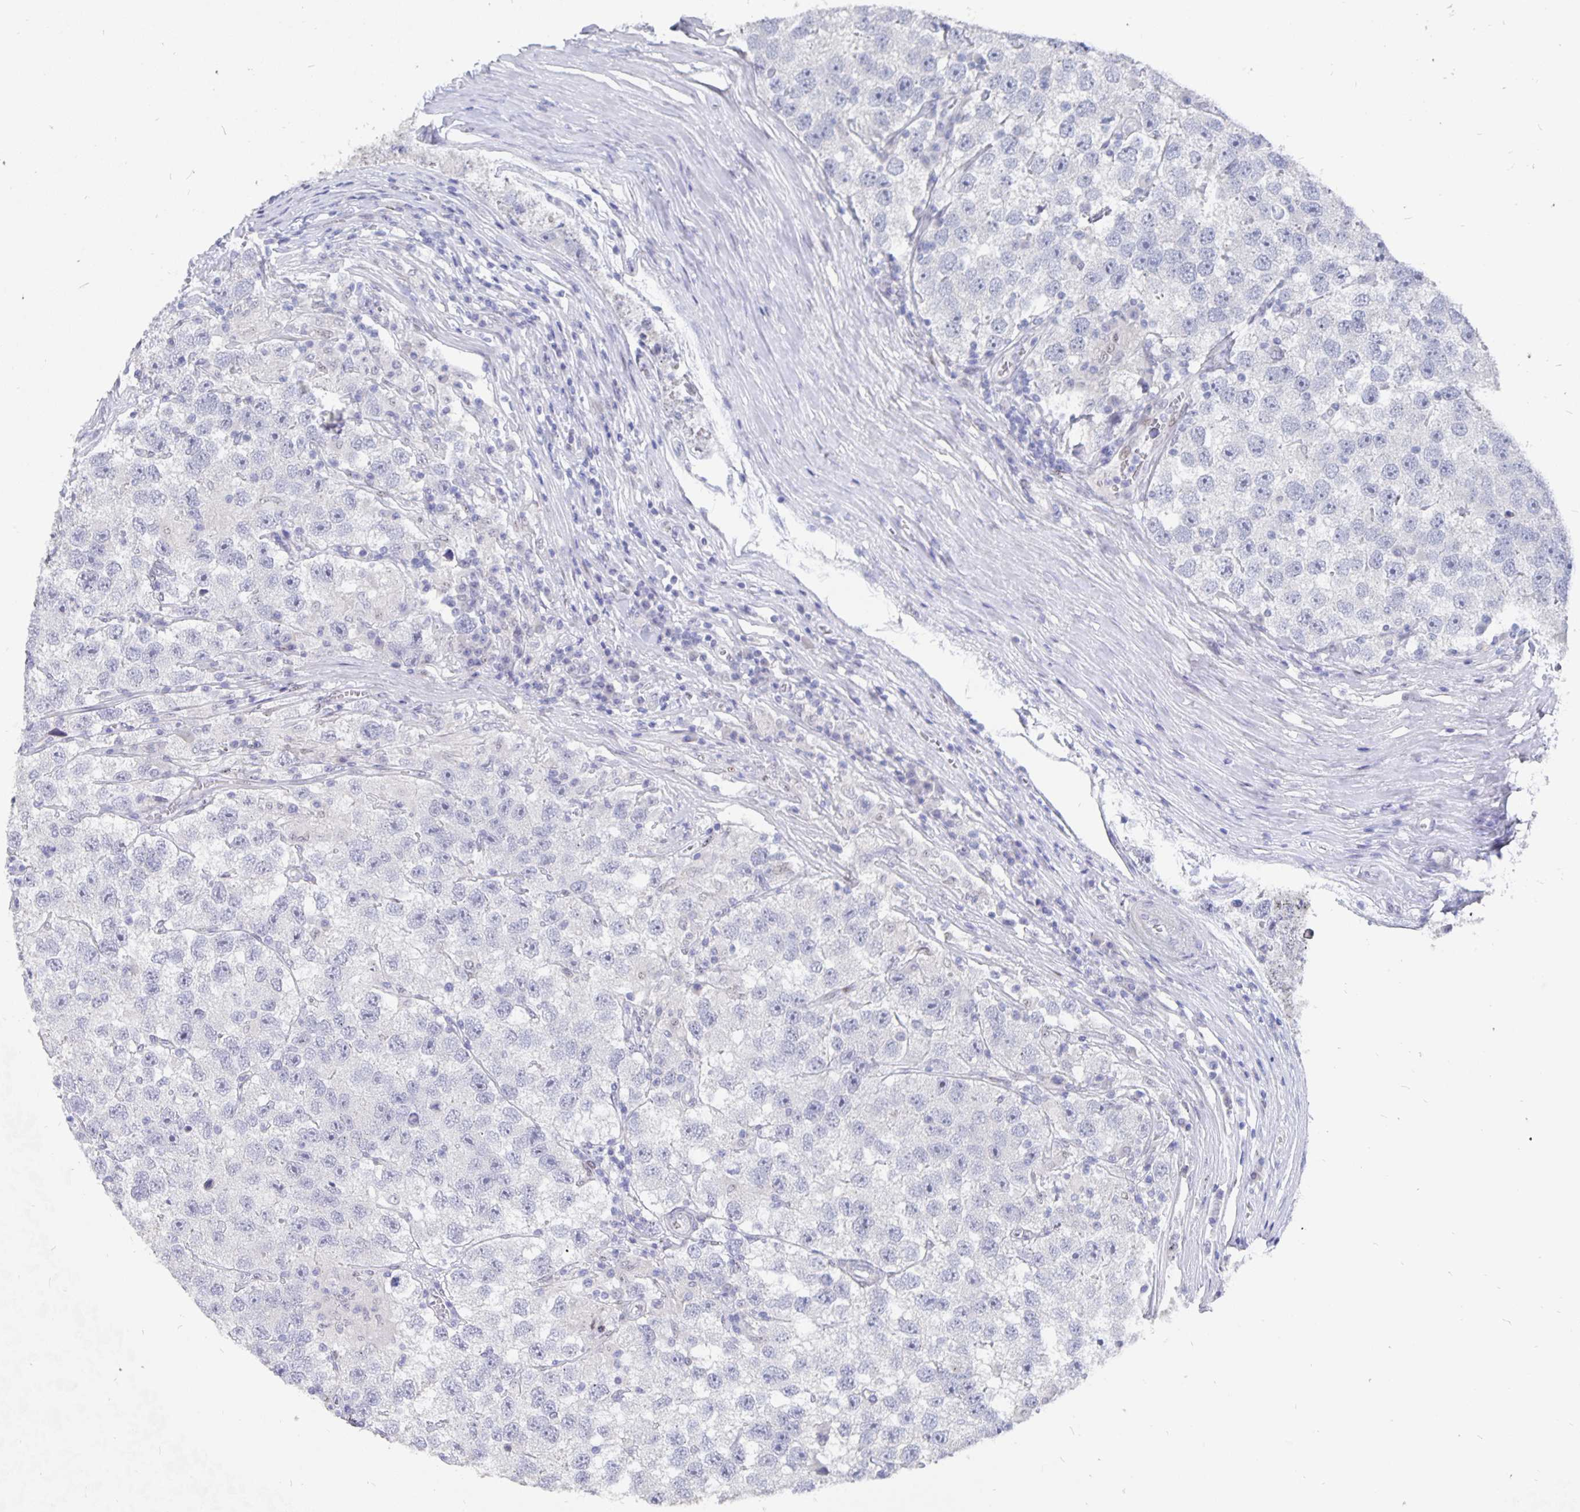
{"staining": {"intensity": "negative", "quantity": "none", "location": "none"}, "tissue": "testis cancer", "cell_type": "Tumor cells", "image_type": "cancer", "snomed": [{"axis": "morphology", "description": "Seminoma, NOS"}, {"axis": "topography", "description": "Testis"}], "caption": "Tumor cells are negative for brown protein staining in testis cancer (seminoma).", "gene": "SMOC1", "patient": {"sex": "male", "age": 26}}